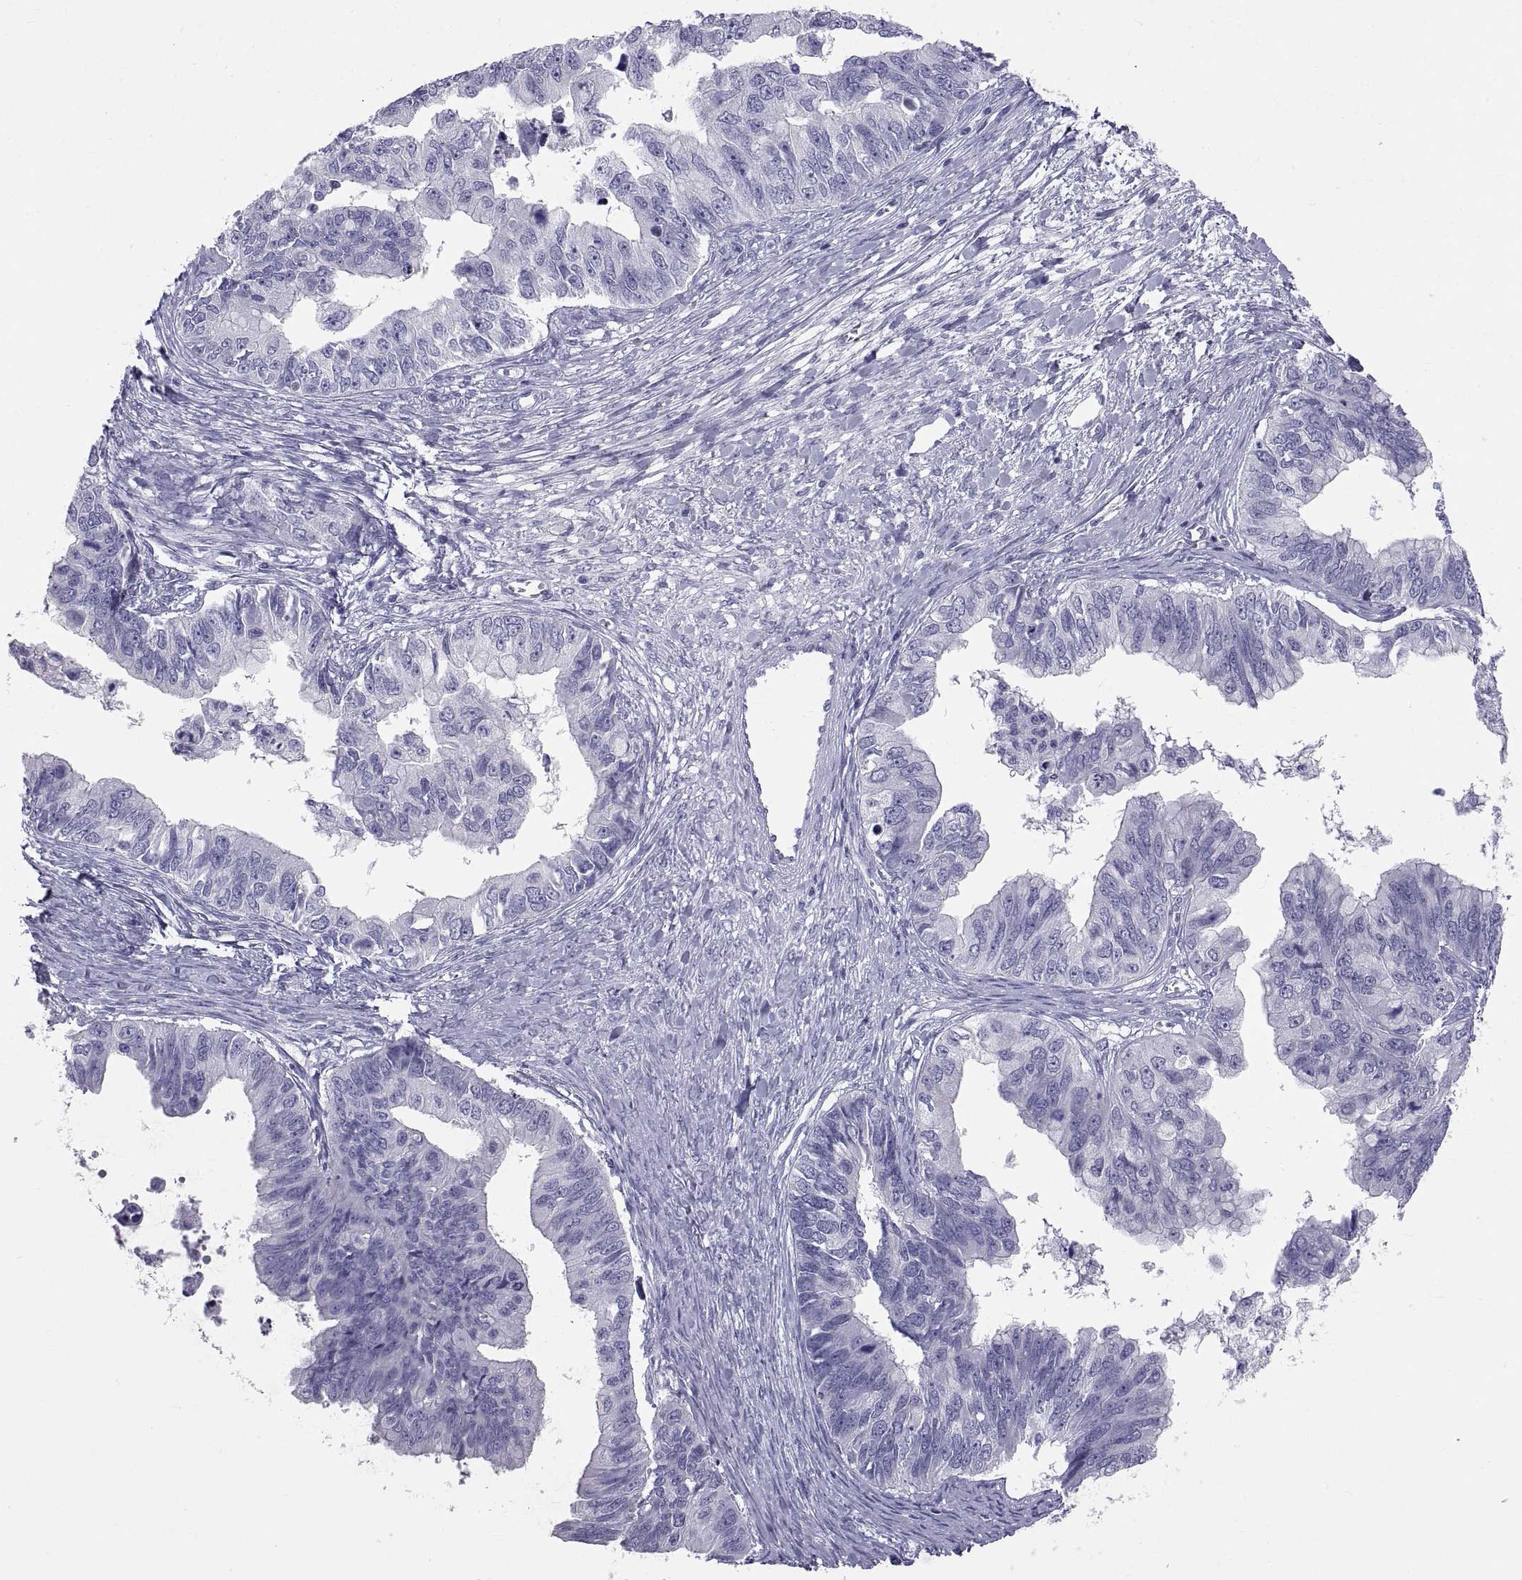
{"staining": {"intensity": "negative", "quantity": "none", "location": "none"}, "tissue": "ovarian cancer", "cell_type": "Tumor cells", "image_type": "cancer", "snomed": [{"axis": "morphology", "description": "Cystadenocarcinoma, mucinous, NOS"}, {"axis": "topography", "description": "Ovary"}], "caption": "DAB immunohistochemical staining of human ovarian cancer reveals no significant staining in tumor cells.", "gene": "TEX13A", "patient": {"sex": "female", "age": 76}}